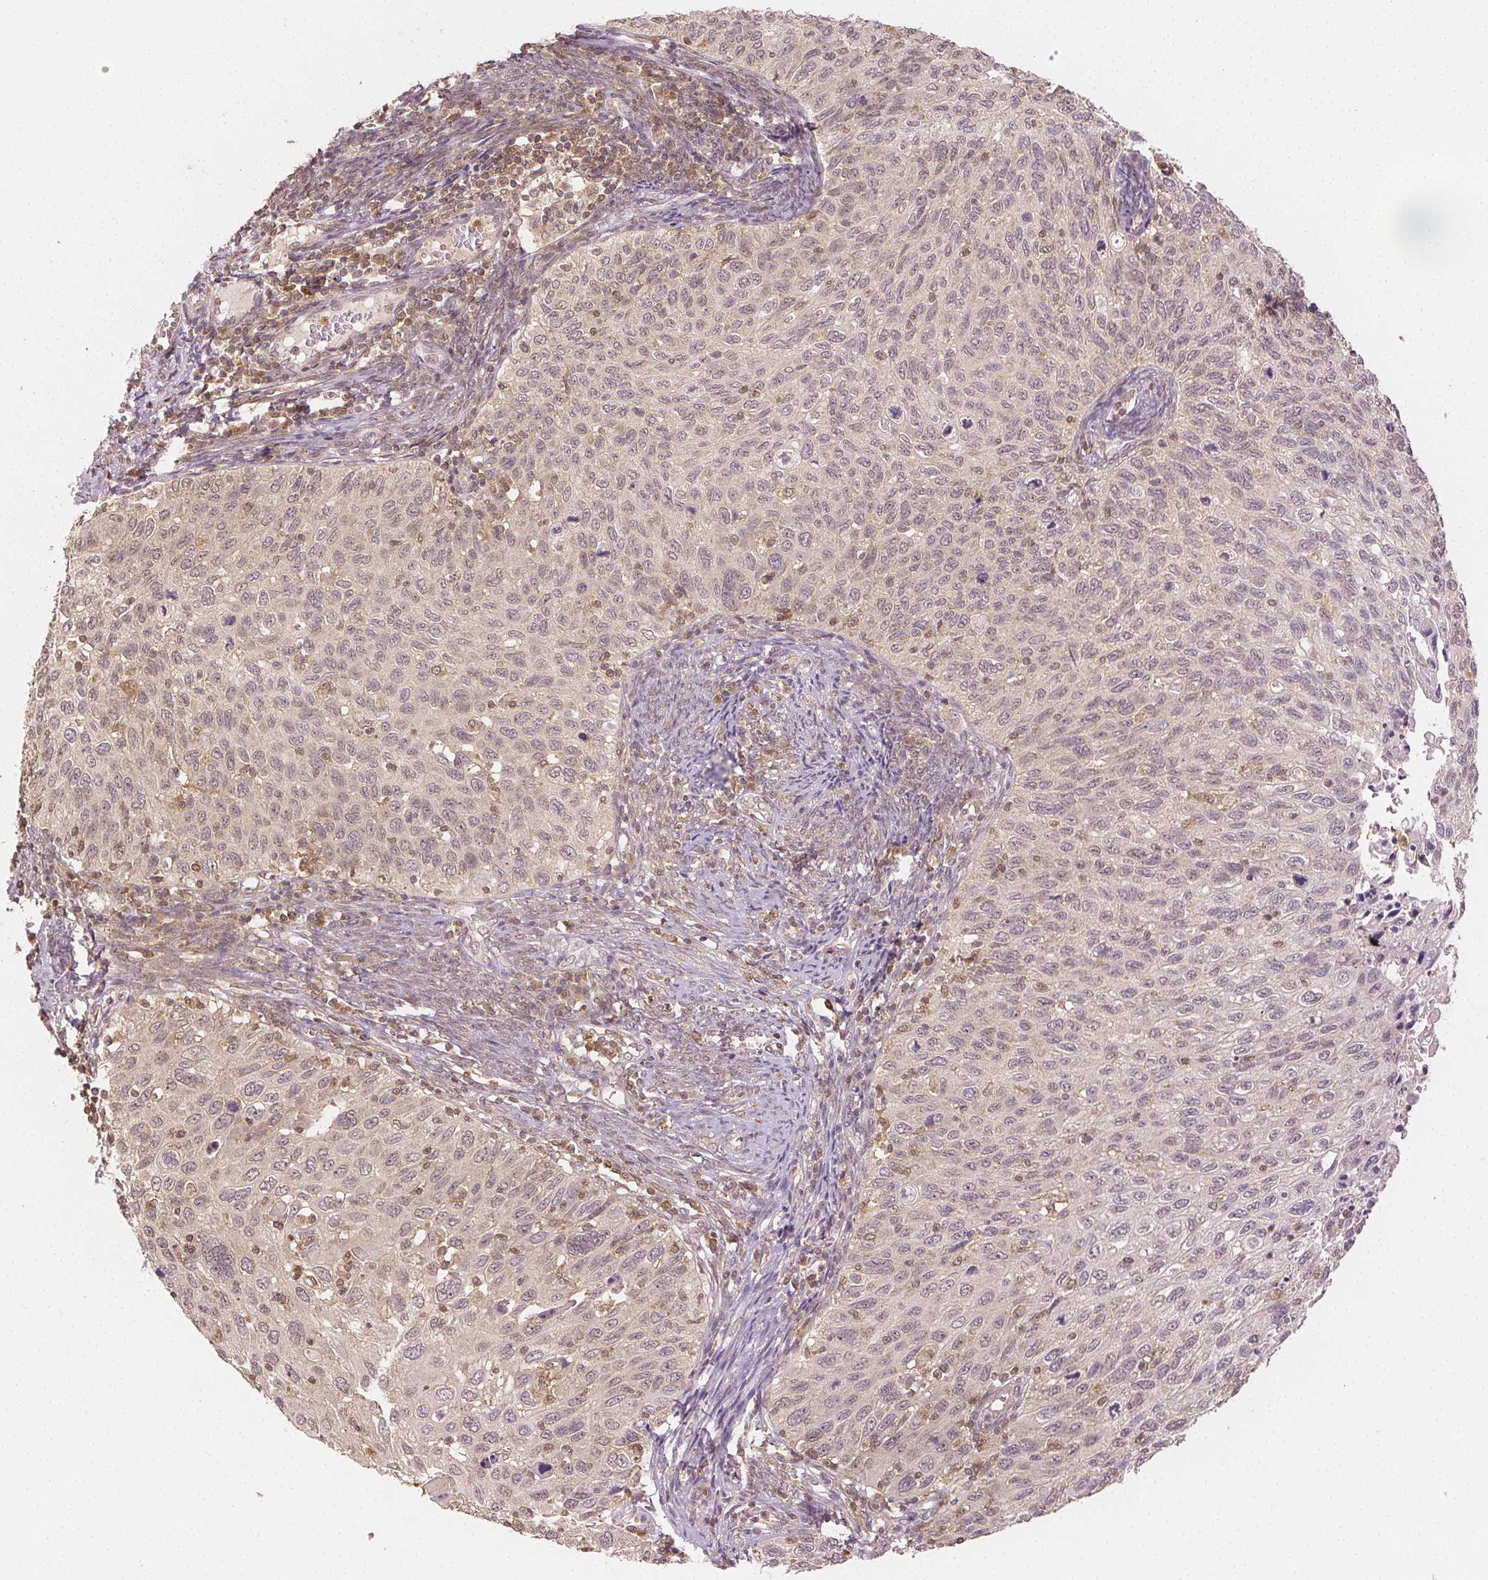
{"staining": {"intensity": "weak", "quantity": "<25%", "location": "nuclear"}, "tissue": "cervical cancer", "cell_type": "Tumor cells", "image_type": "cancer", "snomed": [{"axis": "morphology", "description": "Squamous cell carcinoma, NOS"}, {"axis": "topography", "description": "Cervix"}], "caption": "Tumor cells show no significant protein expression in cervical cancer.", "gene": "MAPK14", "patient": {"sex": "female", "age": 70}}